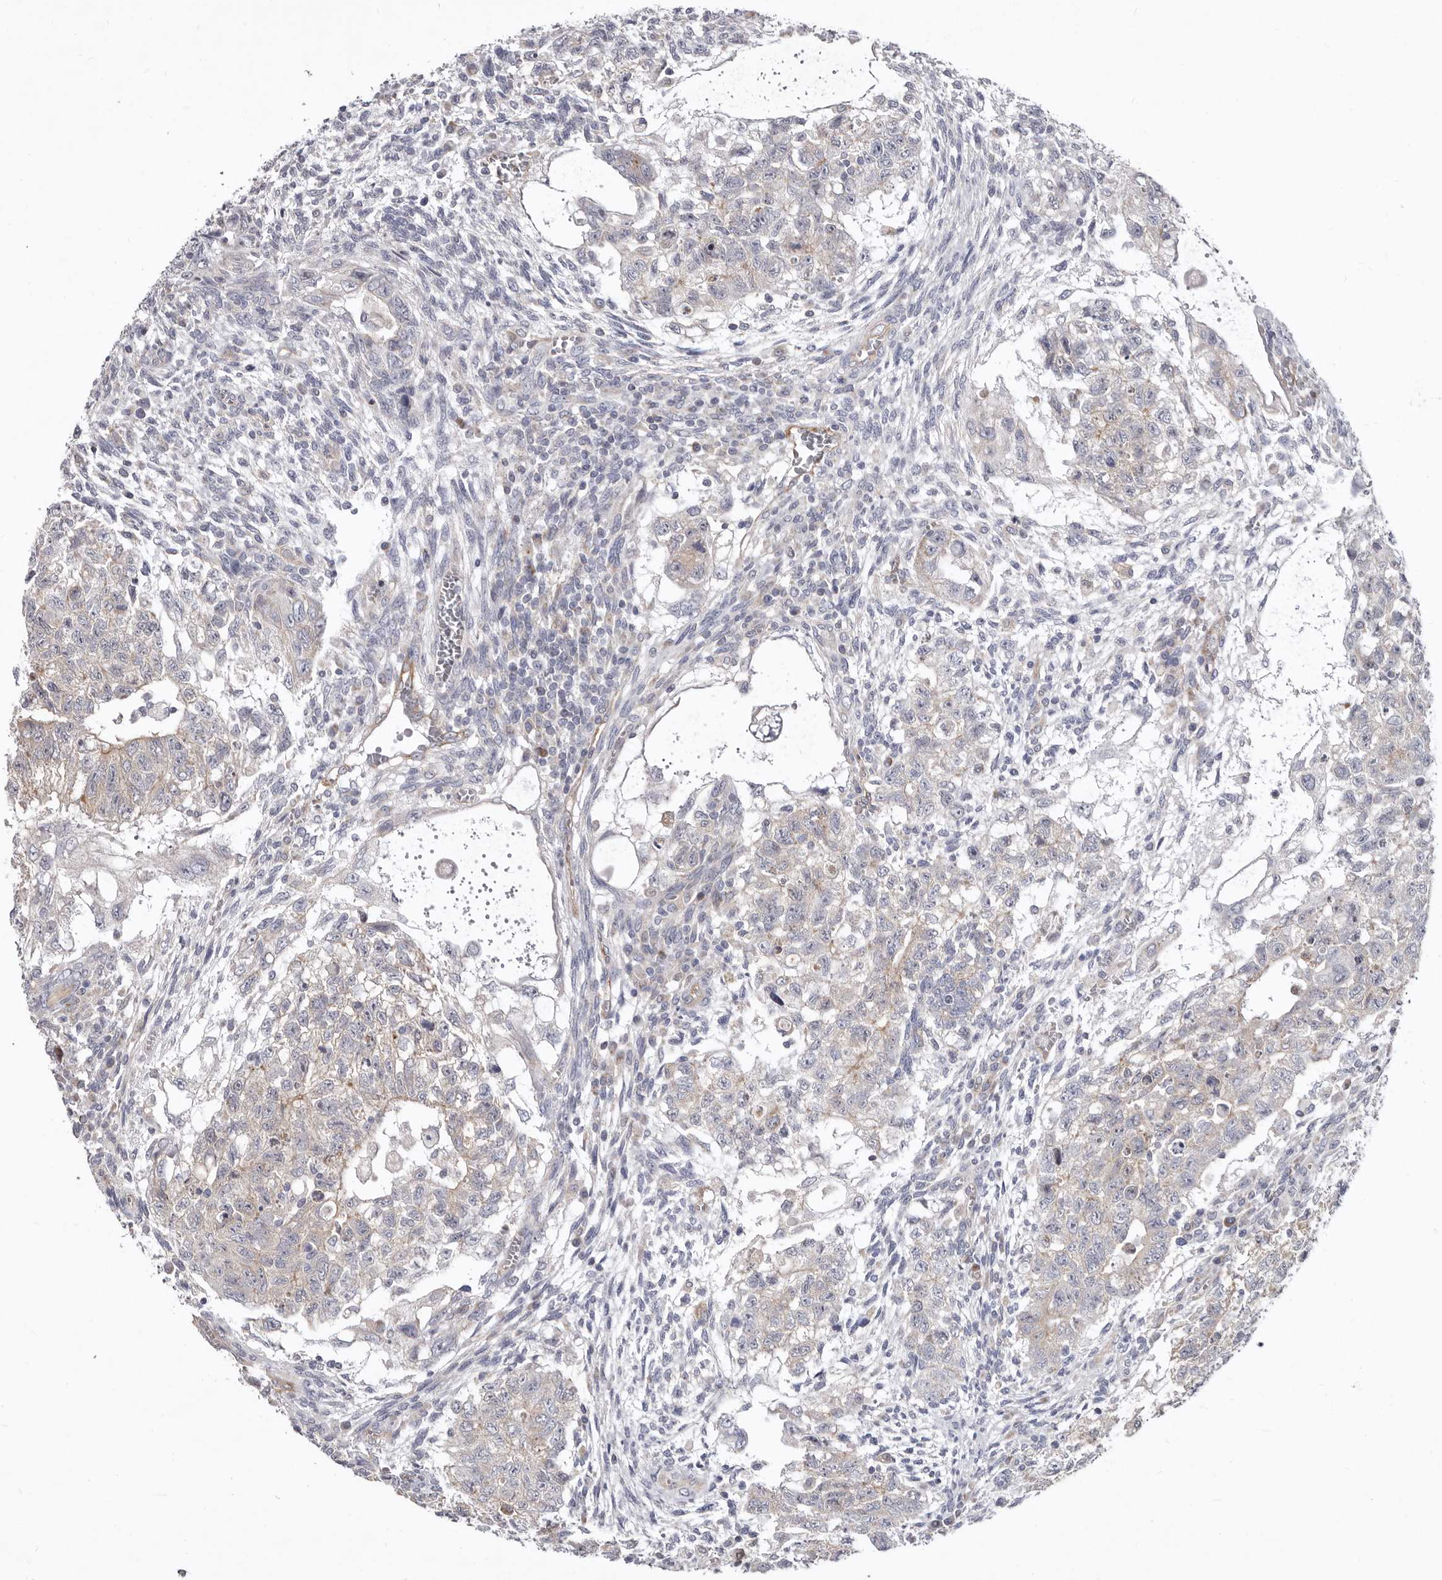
{"staining": {"intensity": "weak", "quantity": "25%-75%", "location": "cytoplasmic/membranous"}, "tissue": "testis cancer", "cell_type": "Tumor cells", "image_type": "cancer", "snomed": [{"axis": "morphology", "description": "Carcinoma, Embryonal, NOS"}, {"axis": "topography", "description": "Testis"}], "caption": "An image of embryonal carcinoma (testis) stained for a protein demonstrates weak cytoplasmic/membranous brown staining in tumor cells.", "gene": "FMO2", "patient": {"sex": "male", "age": 37}}